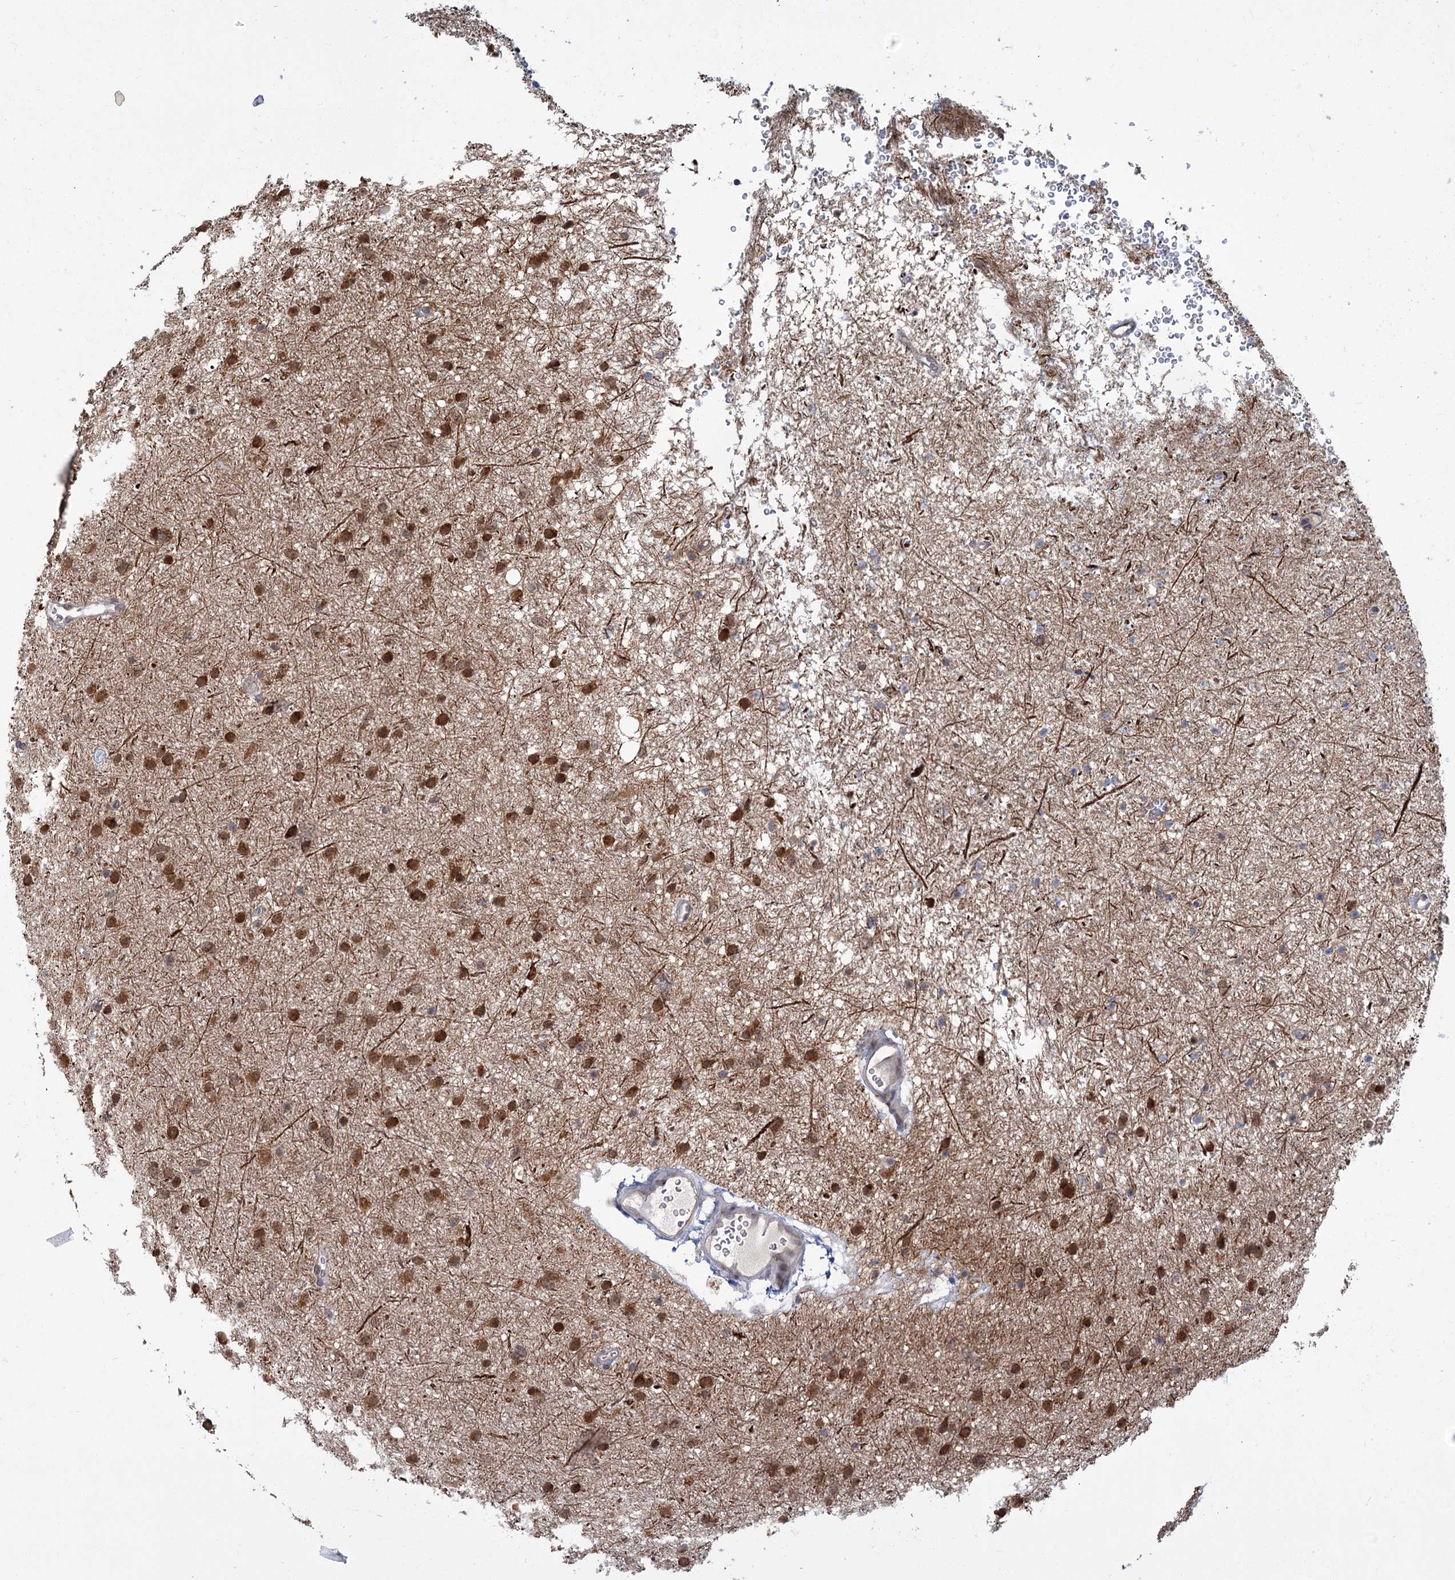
{"staining": {"intensity": "moderate", "quantity": ">75%", "location": "cytoplasmic/membranous,nuclear"}, "tissue": "glioma", "cell_type": "Tumor cells", "image_type": "cancer", "snomed": [{"axis": "morphology", "description": "Glioma, malignant, Low grade"}, {"axis": "topography", "description": "Cerebral cortex"}], "caption": "This histopathology image exhibits IHC staining of human low-grade glioma (malignant), with medium moderate cytoplasmic/membranous and nuclear positivity in approximately >75% of tumor cells.", "gene": "CFAP46", "patient": {"sex": "female", "age": 39}}